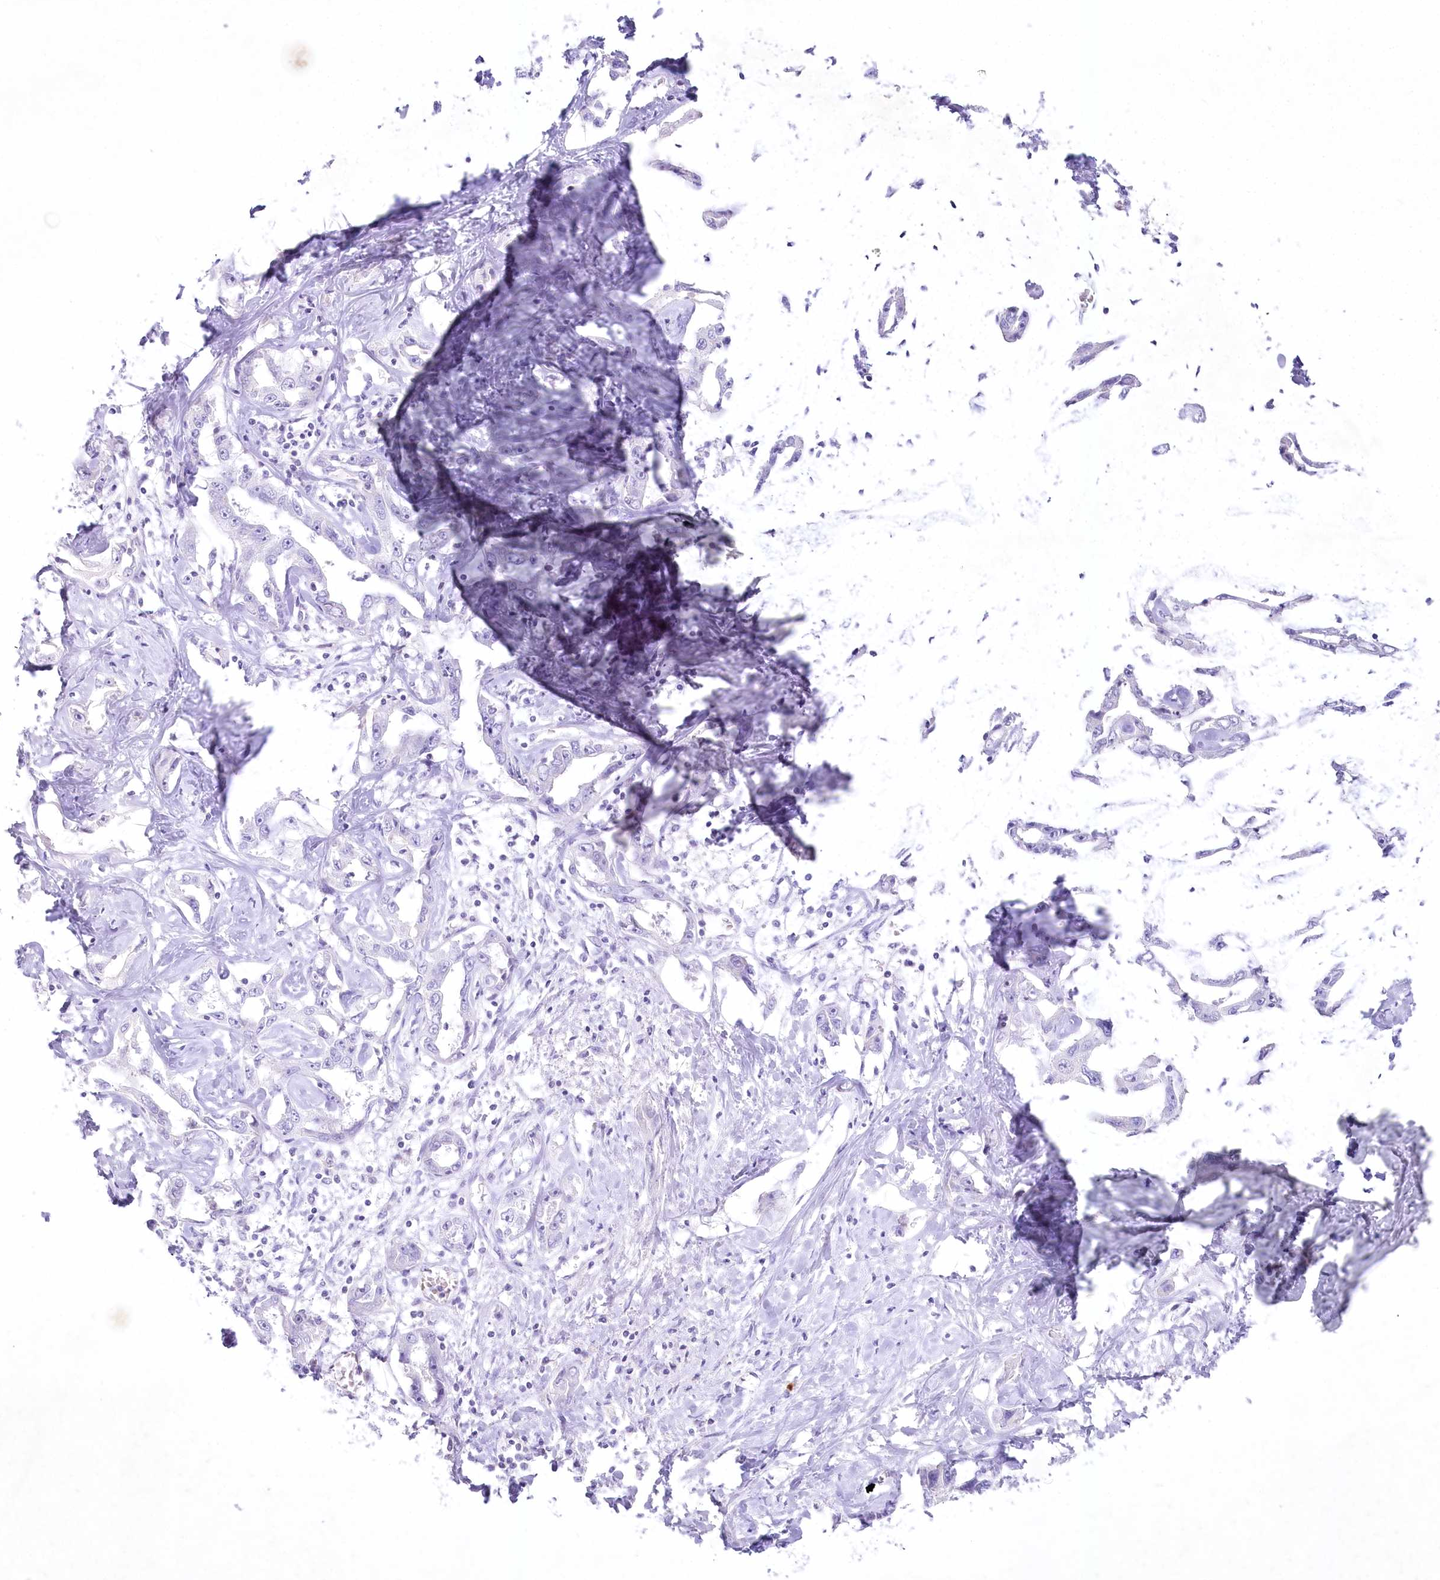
{"staining": {"intensity": "negative", "quantity": "none", "location": "none"}, "tissue": "liver cancer", "cell_type": "Tumor cells", "image_type": "cancer", "snomed": [{"axis": "morphology", "description": "Cholangiocarcinoma"}, {"axis": "topography", "description": "Liver"}], "caption": "Immunohistochemistry (IHC) histopathology image of liver cancer (cholangiocarcinoma) stained for a protein (brown), which demonstrates no staining in tumor cells.", "gene": "MYOZ1", "patient": {"sex": "male", "age": 59}}